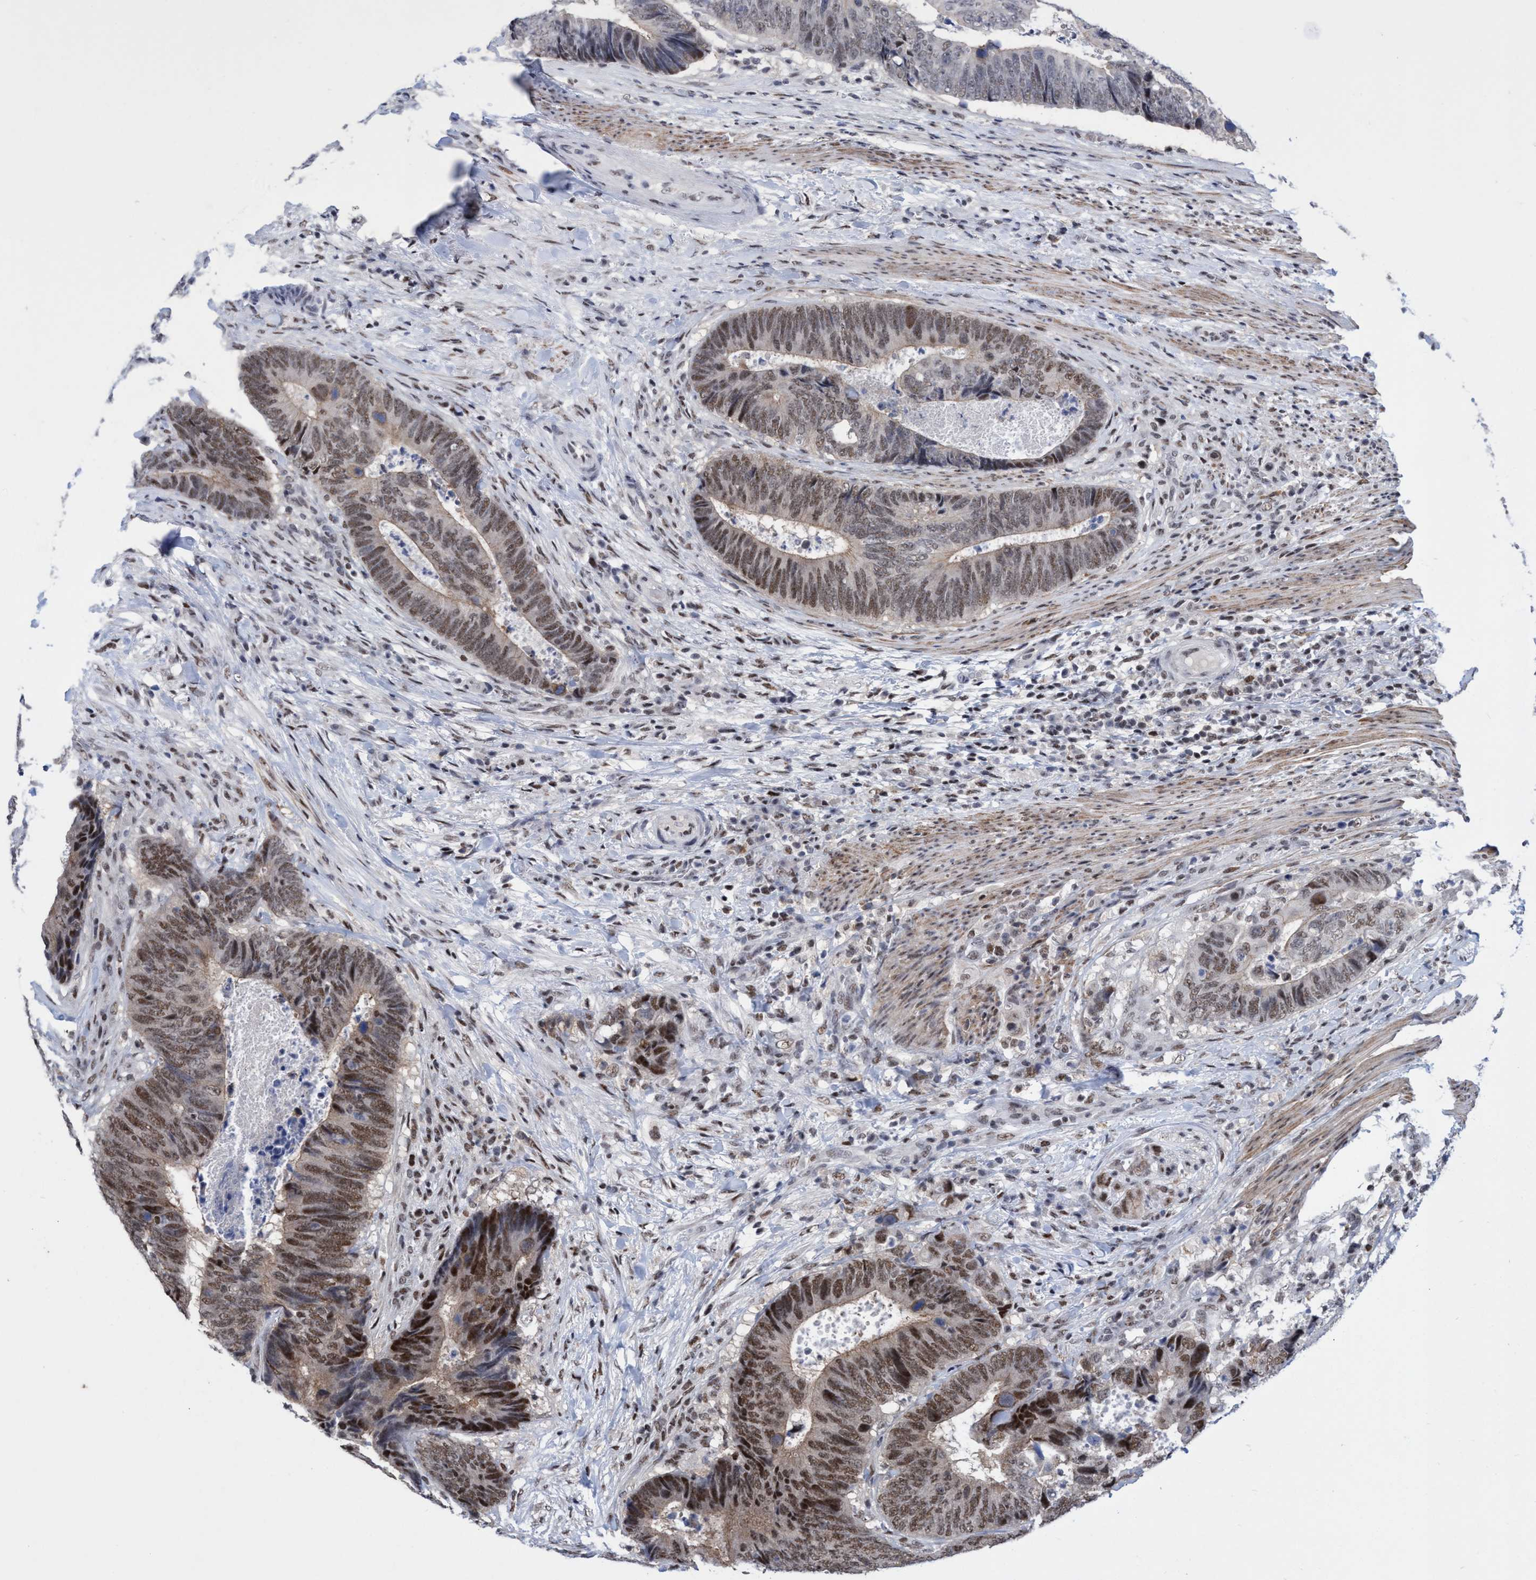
{"staining": {"intensity": "moderate", "quantity": "25%-75%", "location": "nuclear"}, "tissue": "colorectal cancer", "cell_type": "Tumor cells", "image_type": "cancer", "snomed": [{"axis": "morphology", "description": "Adenocarcinoma, NOS"}, {"axis": "topography", "description": "Colon"}], "caption": "Approximately 25%-75% of tumor cells in human colorectal cancer display moderate nuclear protein staining as visualized by brown immunohistochemical staining.", "gene": "C9orf78", "patient": {"sex": "male", "age": 56}}